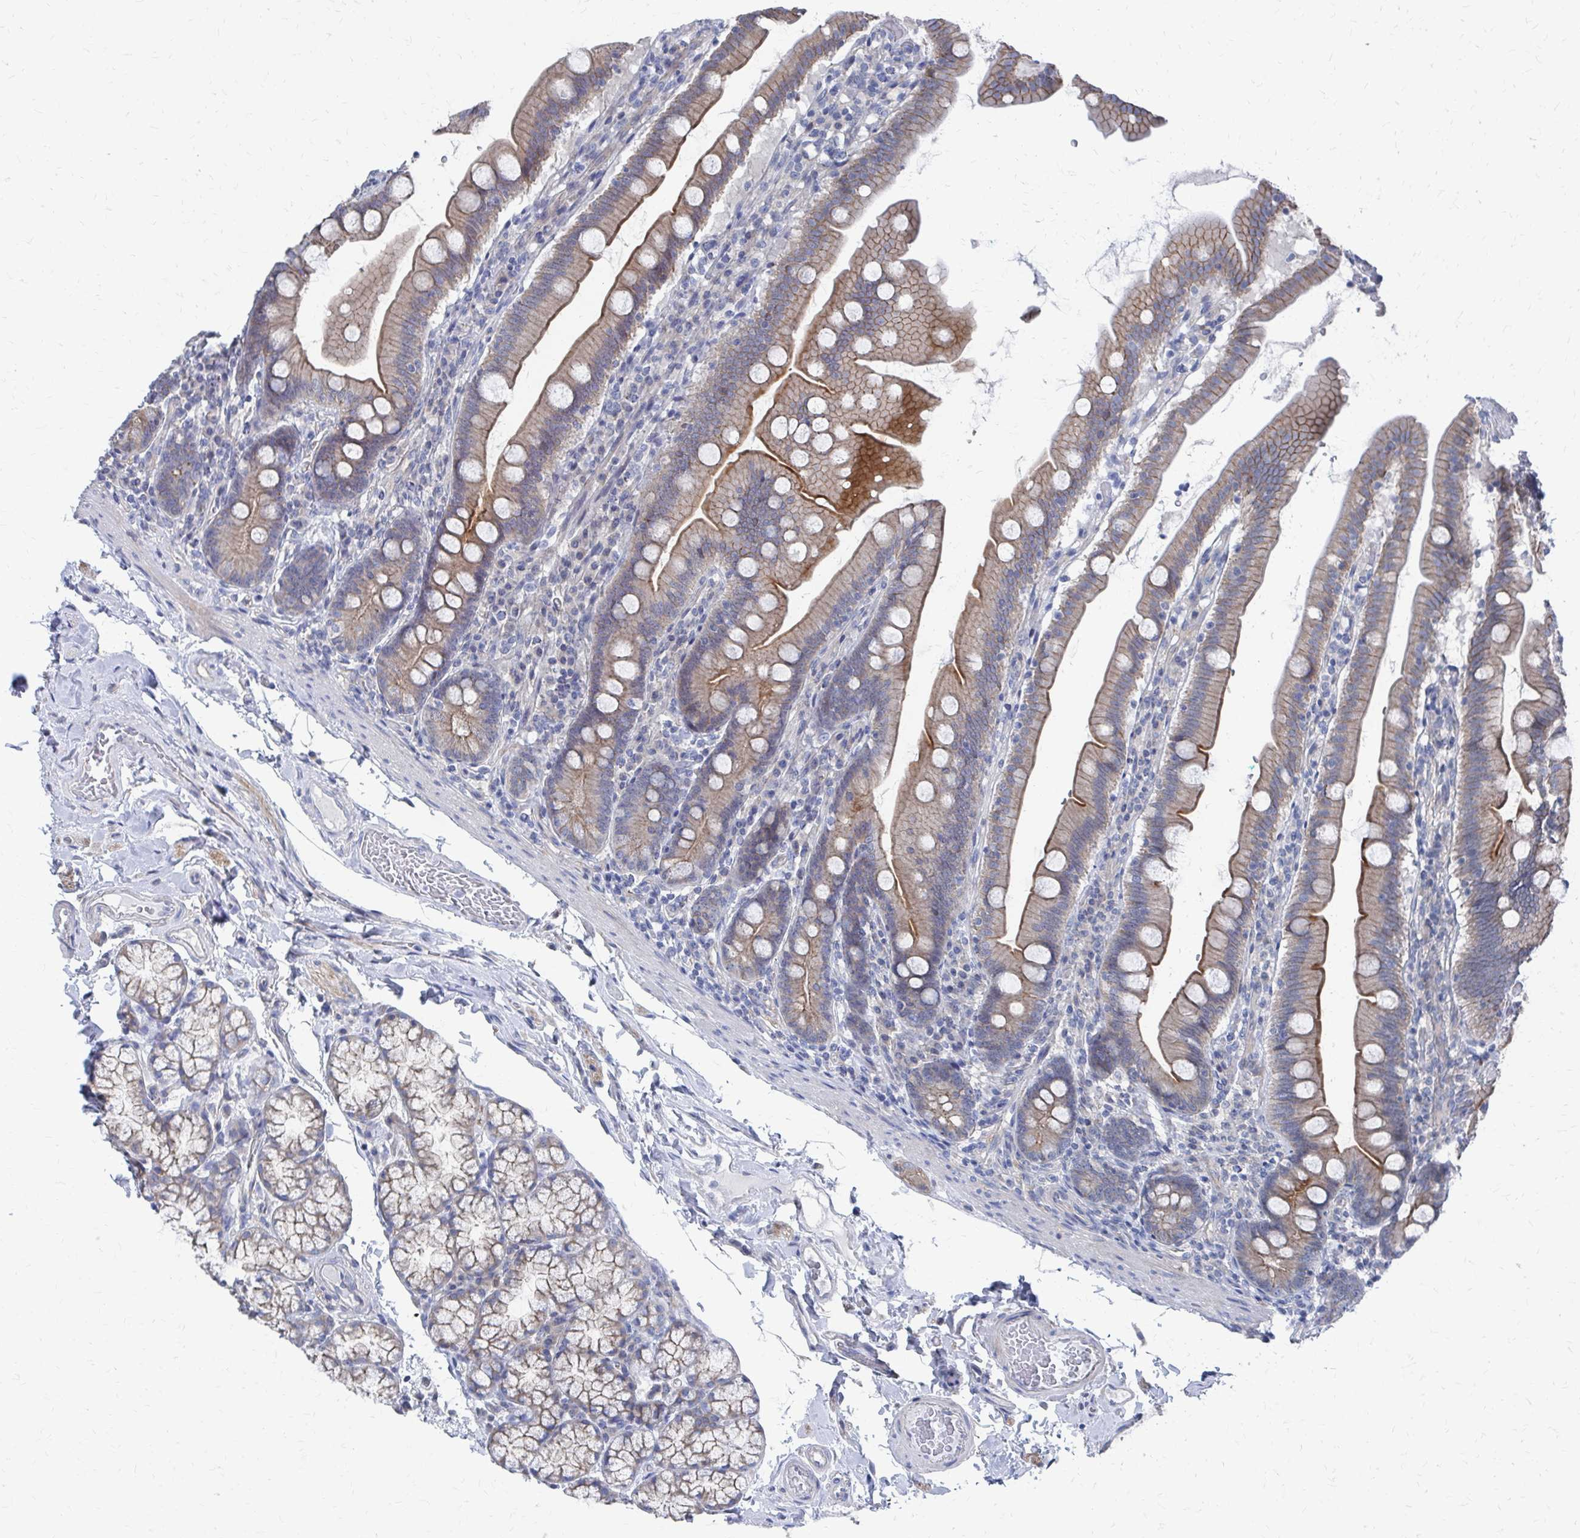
{"staining": {"intensity": "moderate", "quantity": ">75%", "location": "cytoplasmic/membranous"}, "tissue": "duodenum", "cell_type": "Glandular cells", "image_type": "normal", "snomed": [{"axis": "morphology", "description": "Normal tissue, NOS"}, {"axis": "topography", "description": "Duodenum"}], "caption": "IHC of unremarkable duodenum demonstrates medium levels of moderate cytoplasmic/membranous staining in about >75% of glandular cells.", "gene": "PLEKHG7", "patient": {"sex": "female", "age": 67}}